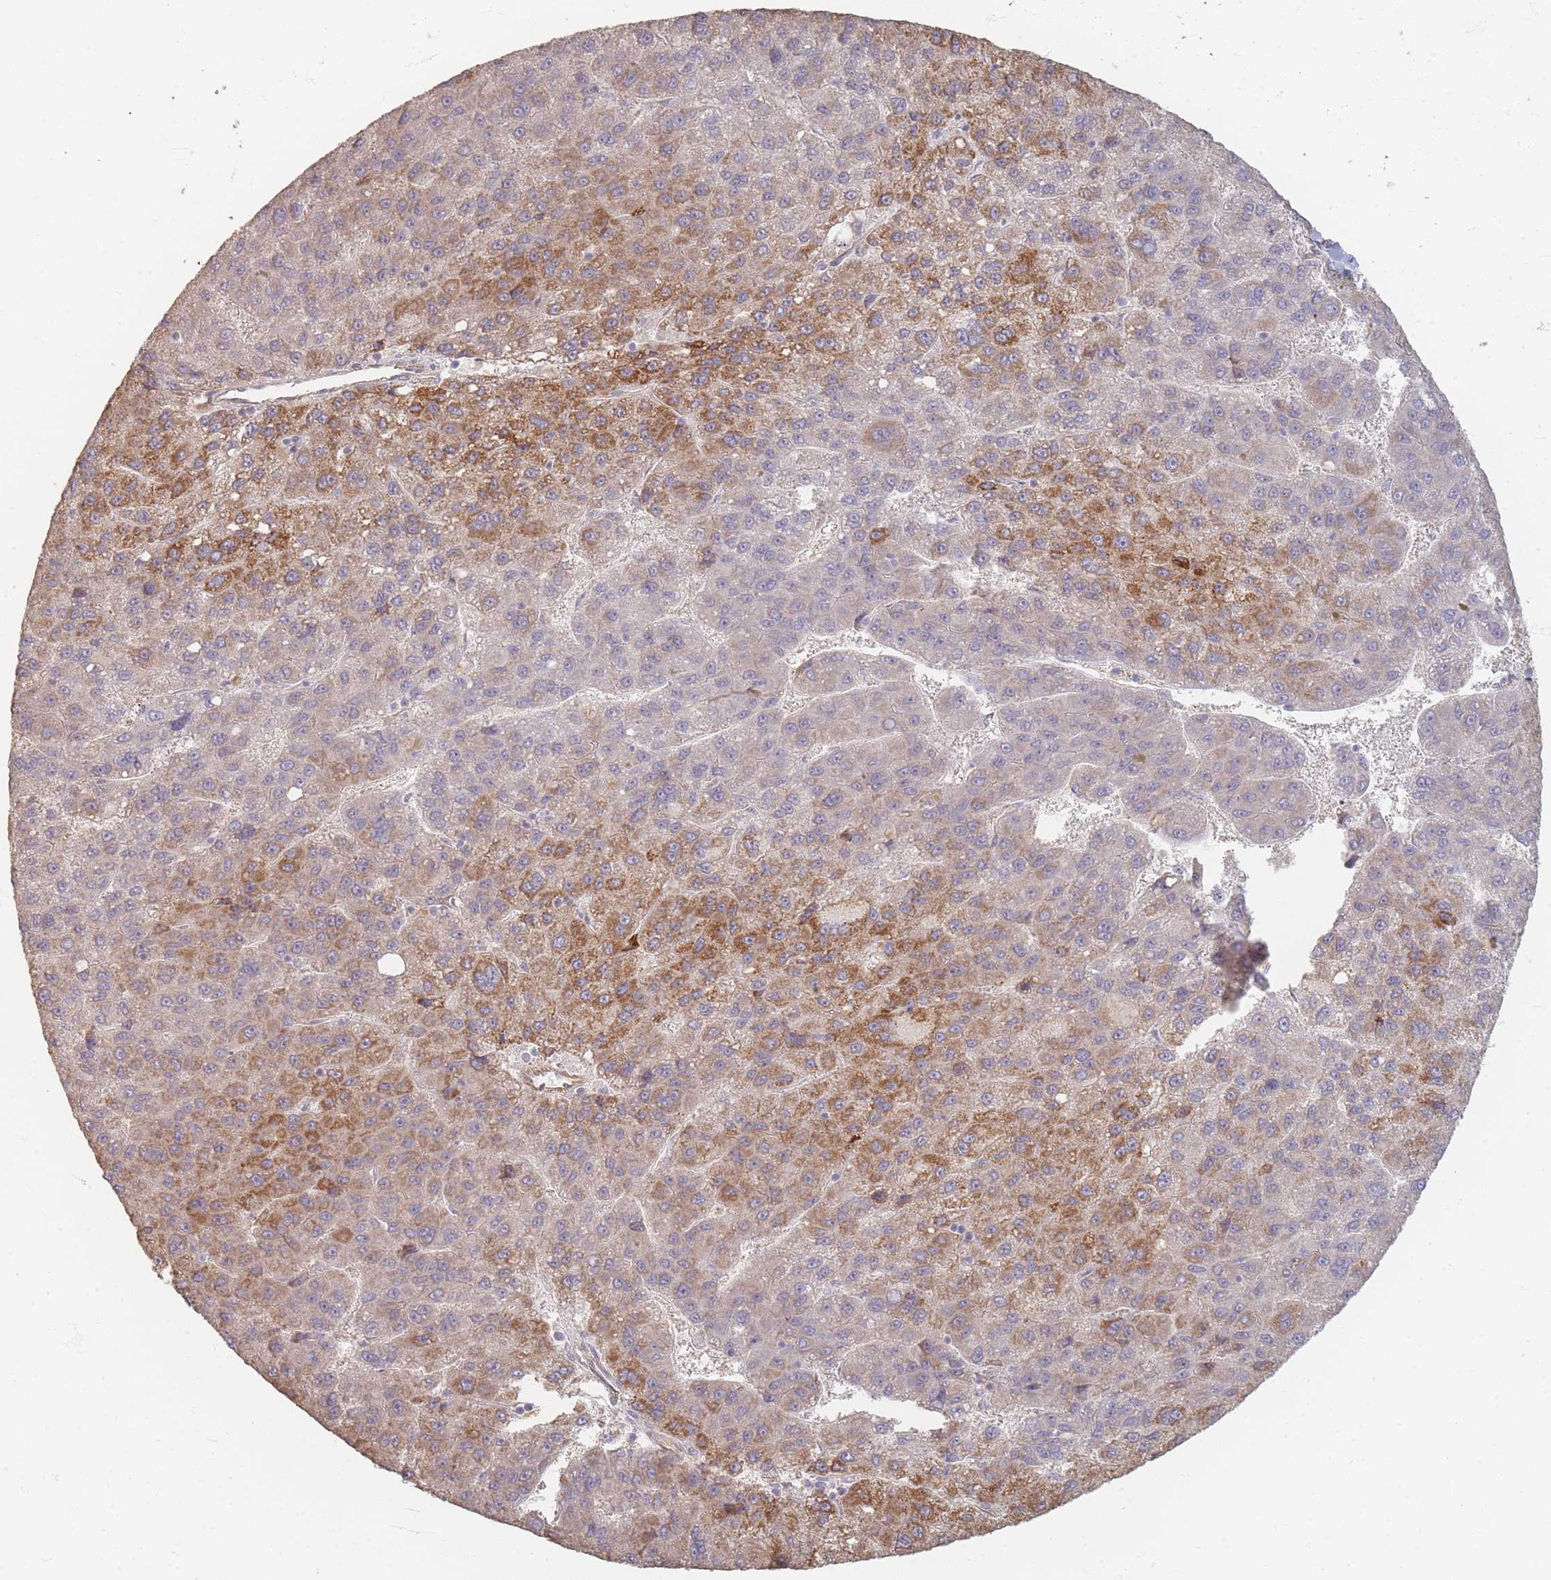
{"staining": {"intensity": "moderate", "quantity": "25%-75%", "location": "cytoplasmic/membranous"}, "tissue": "liver cancer", "cell_type": "Tumor cells", "image_type": "cancer", "snomed": [{"axis": "morphology", "description": "Carcinoma, Hepatocellular, NOS"}, {"axis": "topography", "description": "Liver"}], "caption": "This is an image of immunohistochemistry staining of liver cancer, which shows moderate staining in the cytoplasmic/membranous of tumor cells.", "gene": "RFTN1", "patient": {"sex": "female", "age": 82}}